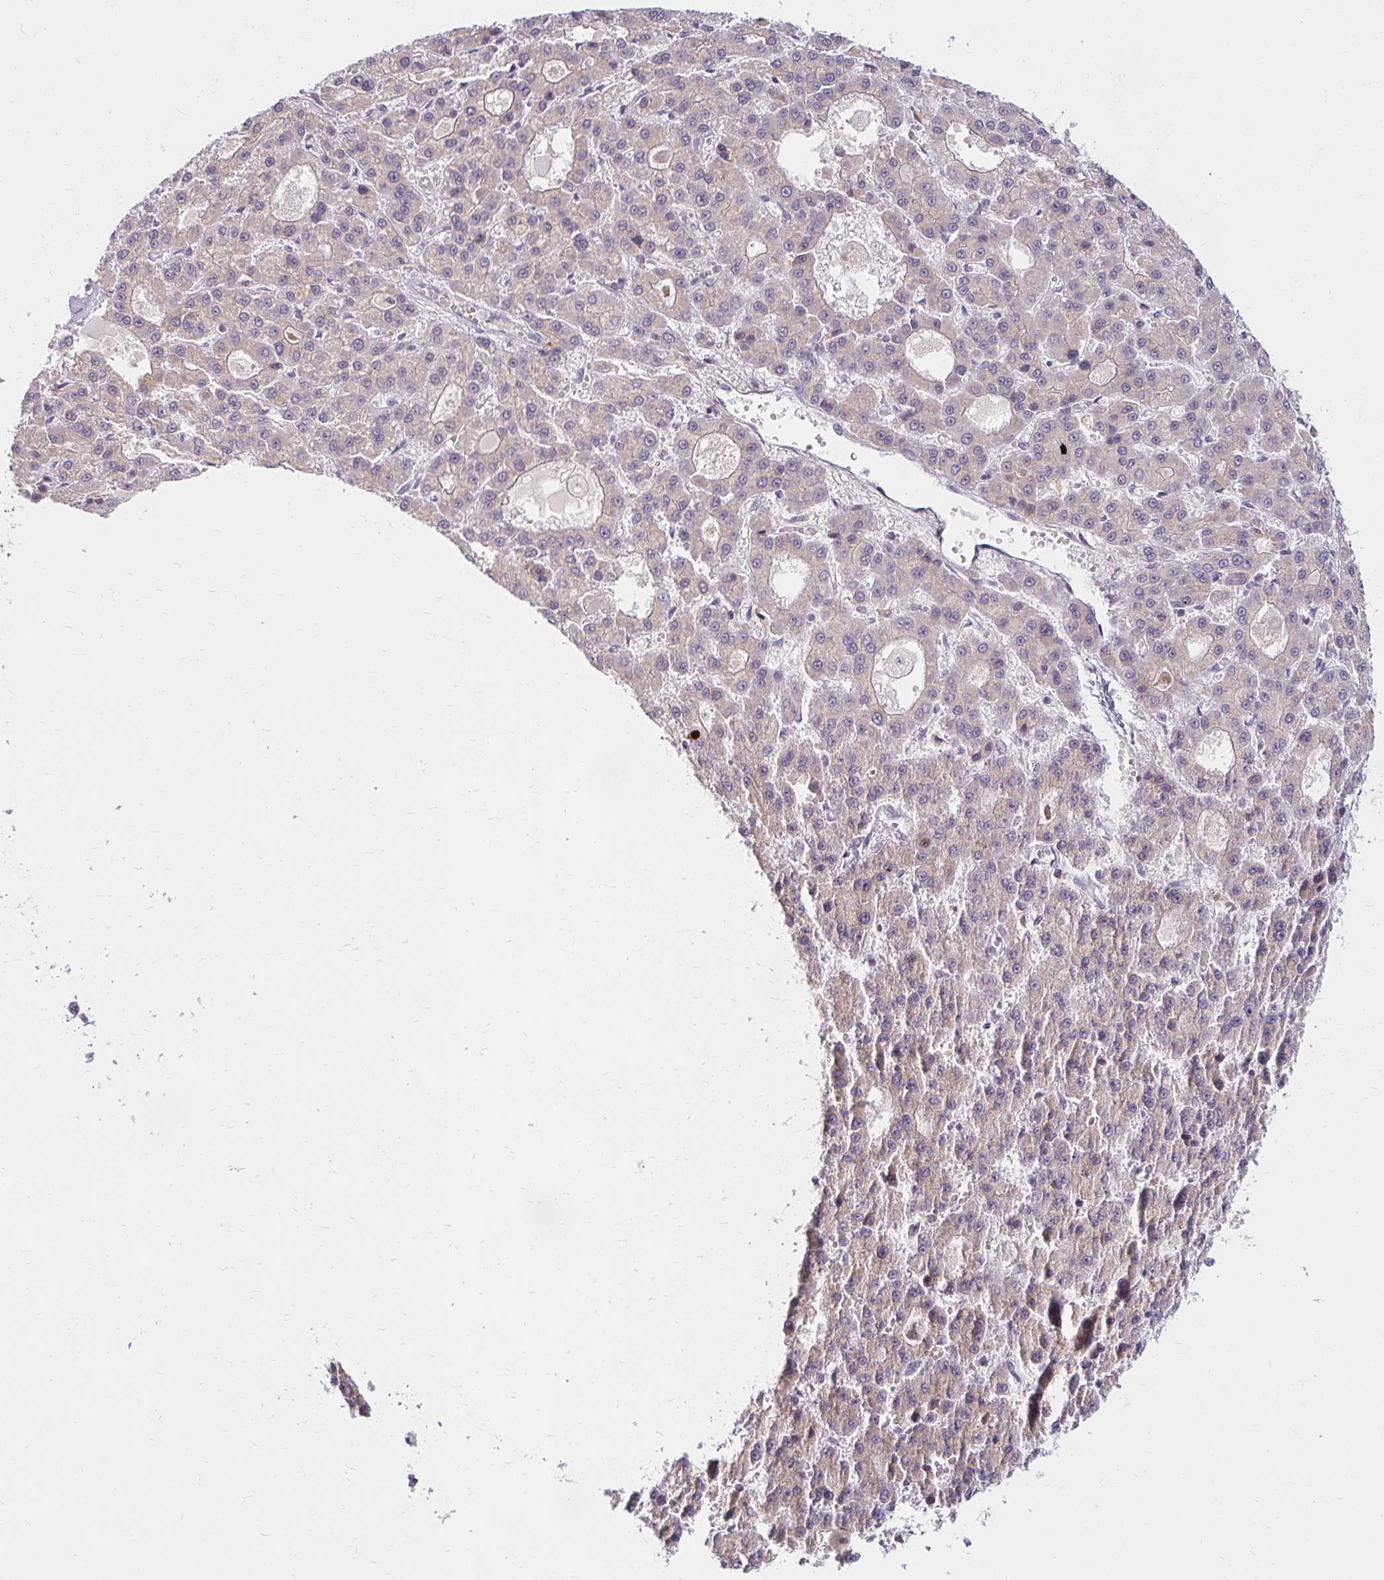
{"staining": {"intensity": "negative", "quantity": "none", "location": "none"}, "tissue": "liver cancer", "cell_type": "Tumor cells", "image_type": "cancer", "snomed": [{"axis": "morphology", "description": "Carcinoma, Hepatocellular, NOS"}, {"axis": "topography", "description": "Liver"}], "caption": "Immunohistochemistry (IHC) histopathology image of human hepatocellular carcinoma (liver) stained for a protein (brown), which exhibits no staining in tumor cells.", "gene": "DDN", "patient": {"sex": "male", "age": 70}}